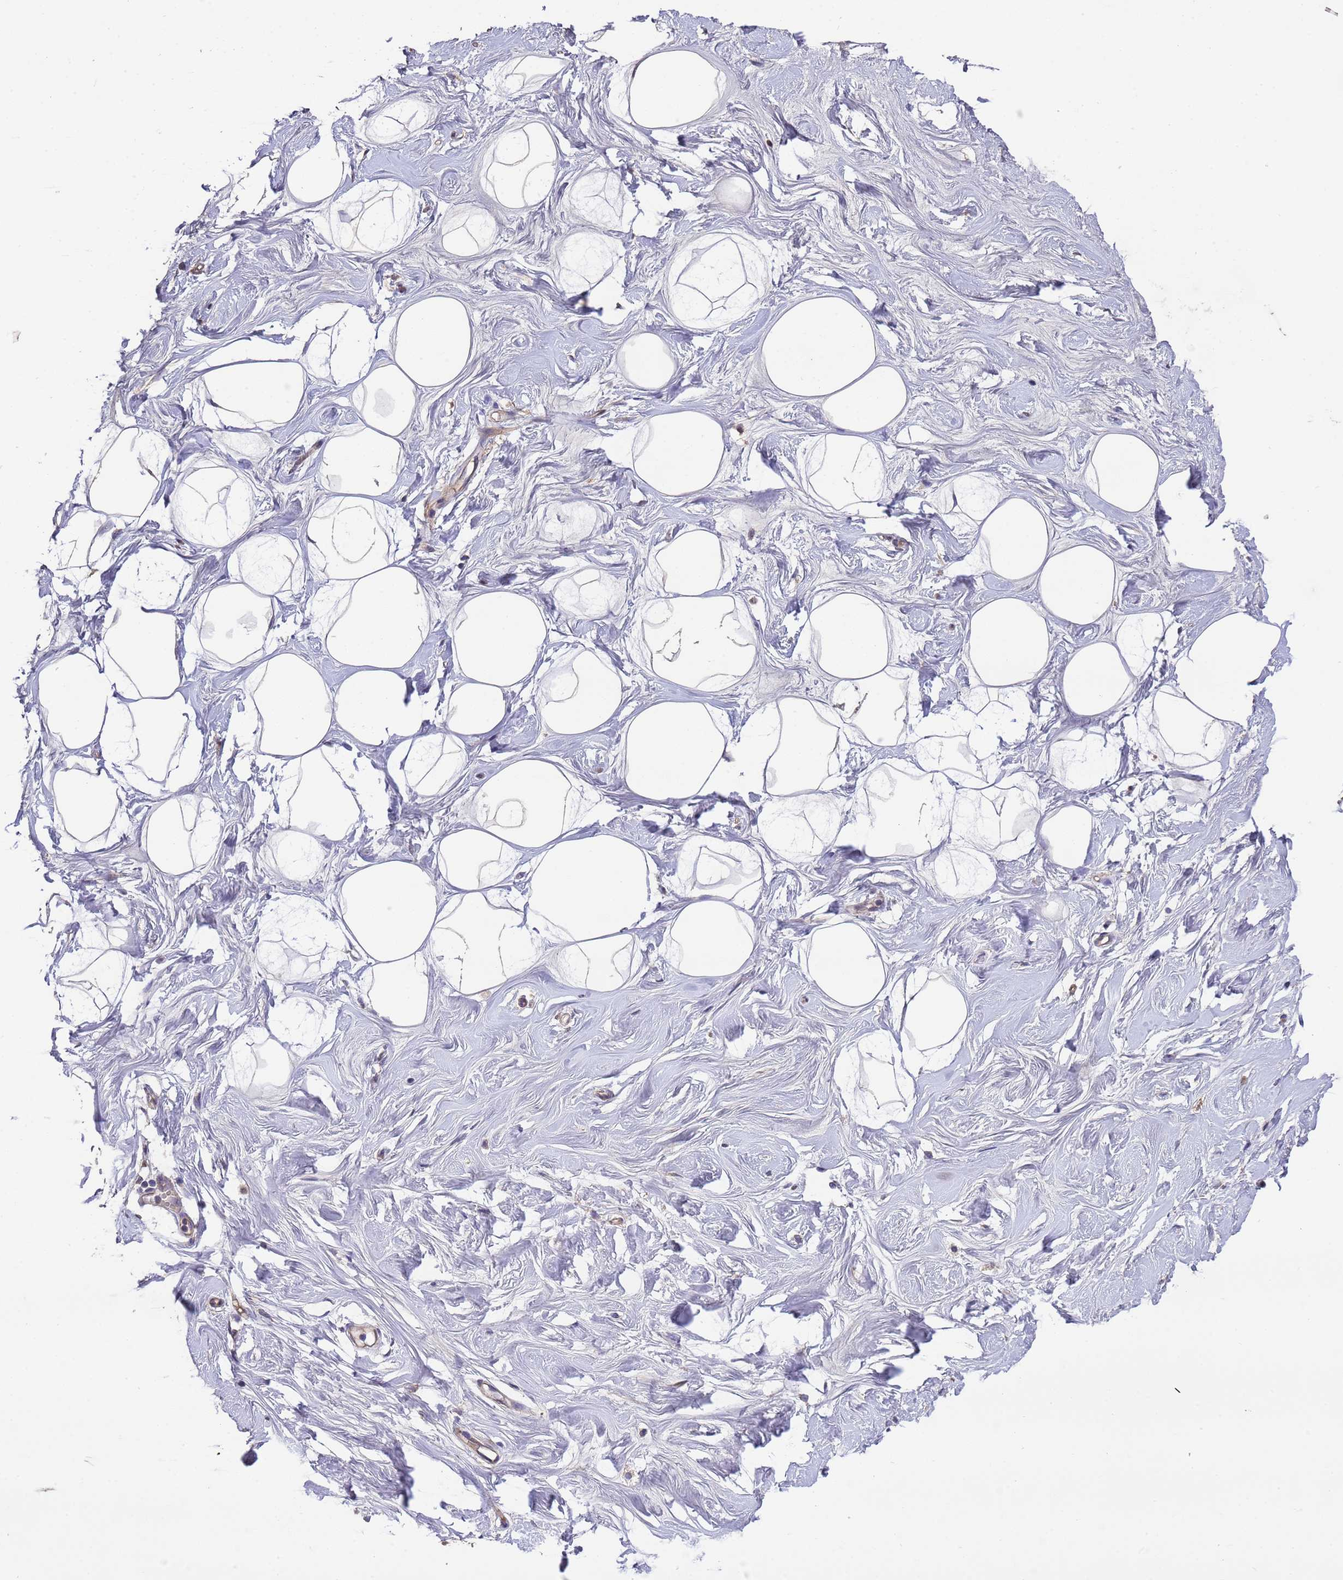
{"staining": {"intensity": "negative", "quantity": "none", "location": "none"}, "tissue": "breast", "cell_type": "Adipocytes", "image_type": "normal", "snomed": [{"axis": "morphology", "description": "Normal tissue, NOS"}, {"axis": "morphology", "description": "Adenoma, NOS"}, {"axis": "topography", "description": "Breast"}], "caption": "This micrograph is of benign breast stained with immunohistochemistry to label a protein in brown with the nuclei are counter-stained blue. There is no expression in adipocytes.", "gene": "NPHP1", "patient": {"sex": "female", "age": 23}}